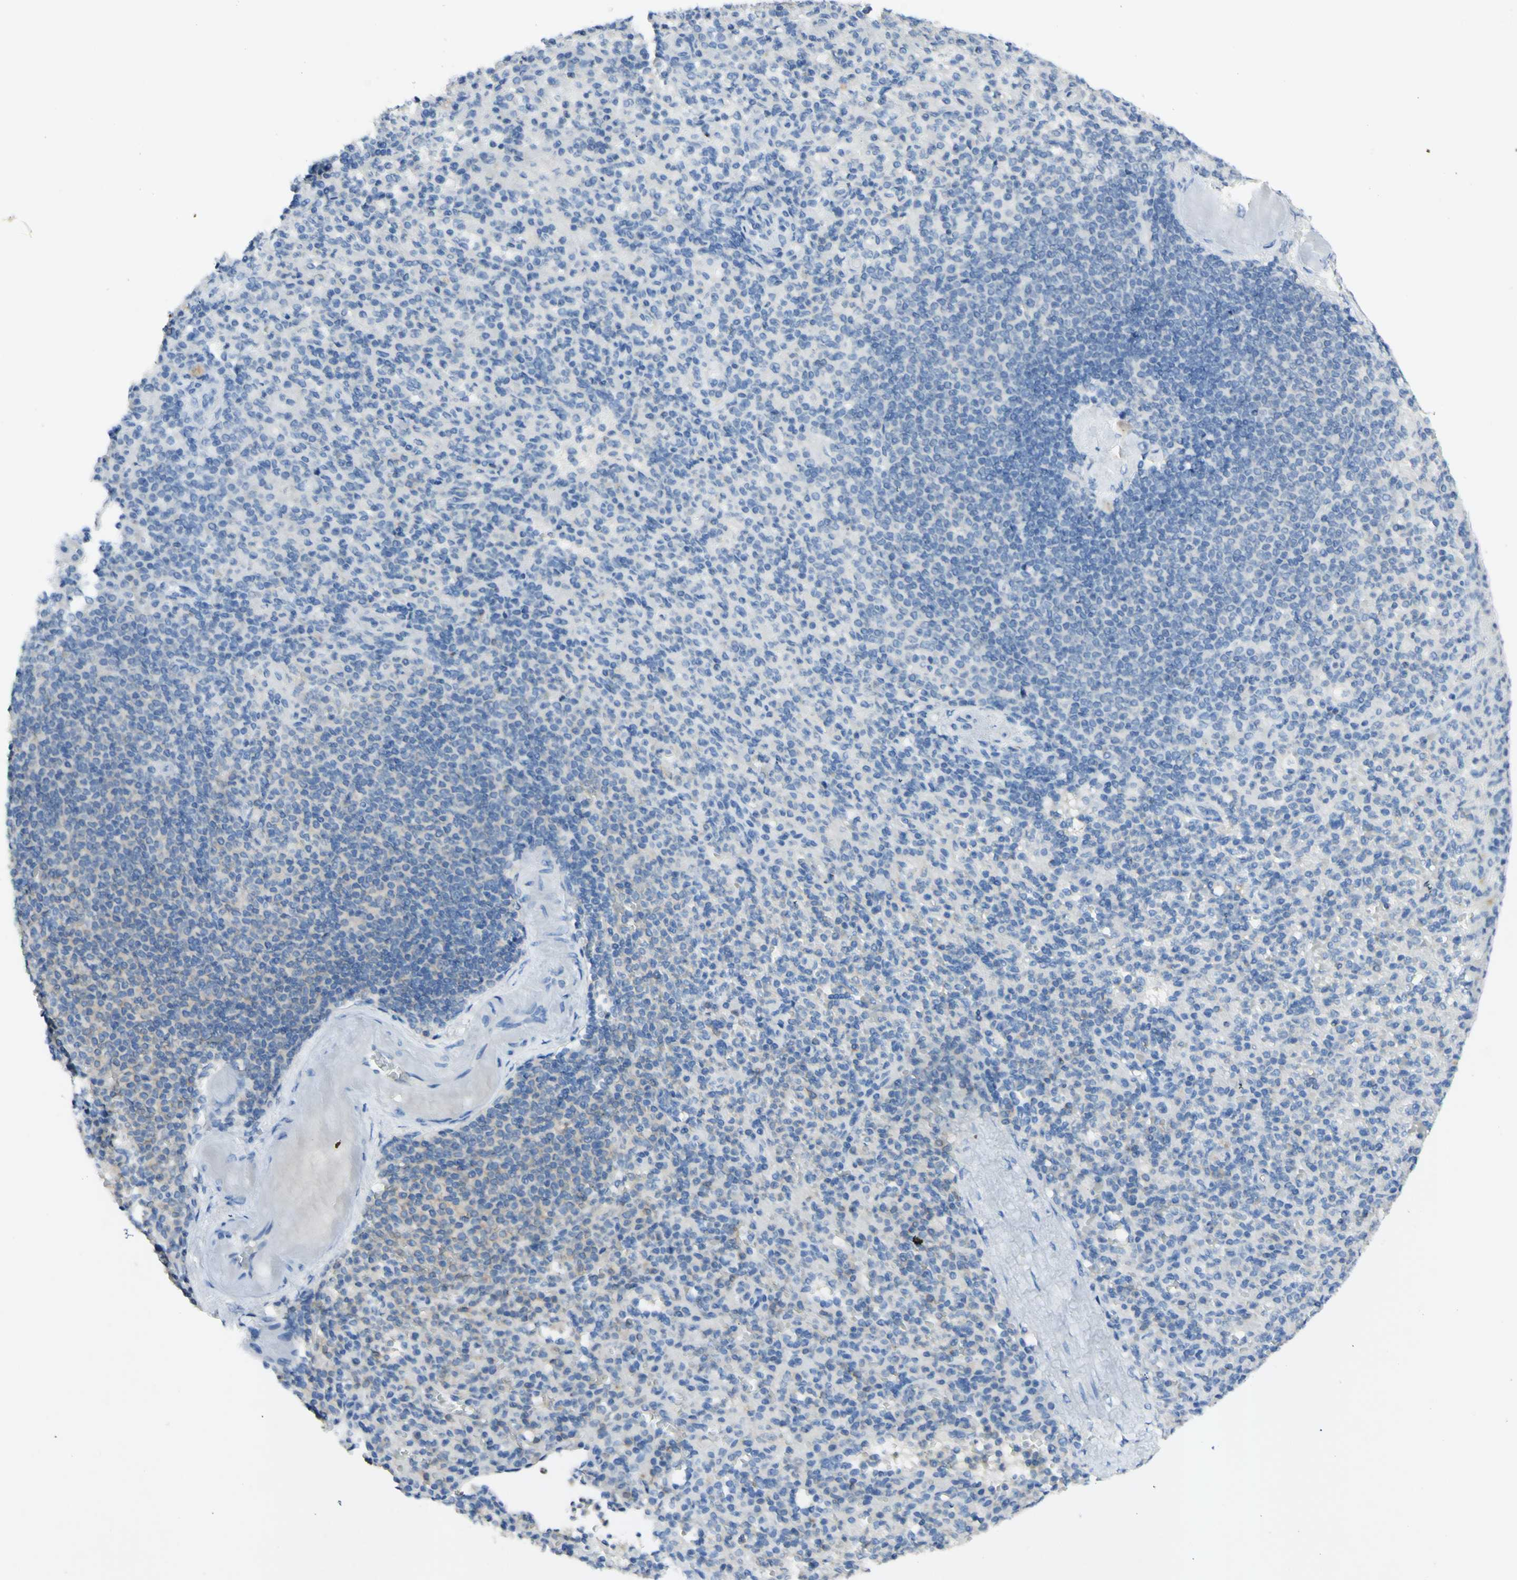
{"staining": {"intensity": "weak", "quantity": "<25%", "location": "cytoplasmic/membranous"}, "tissue": "spleen", "cell_type": "Cells in red pulp", "image_type": "normal", "snomed": [{"axis": "morphology", "description": "Normal tissue, NOS"}, {"axis": "topography", "description": "Spleen"}], "caption": "Histopathology image shows no significant protein expression in cells in red pulp of unremarkable spleen.", "gene": "GDF15", "patient": {"sex": "female", "age": 74}}